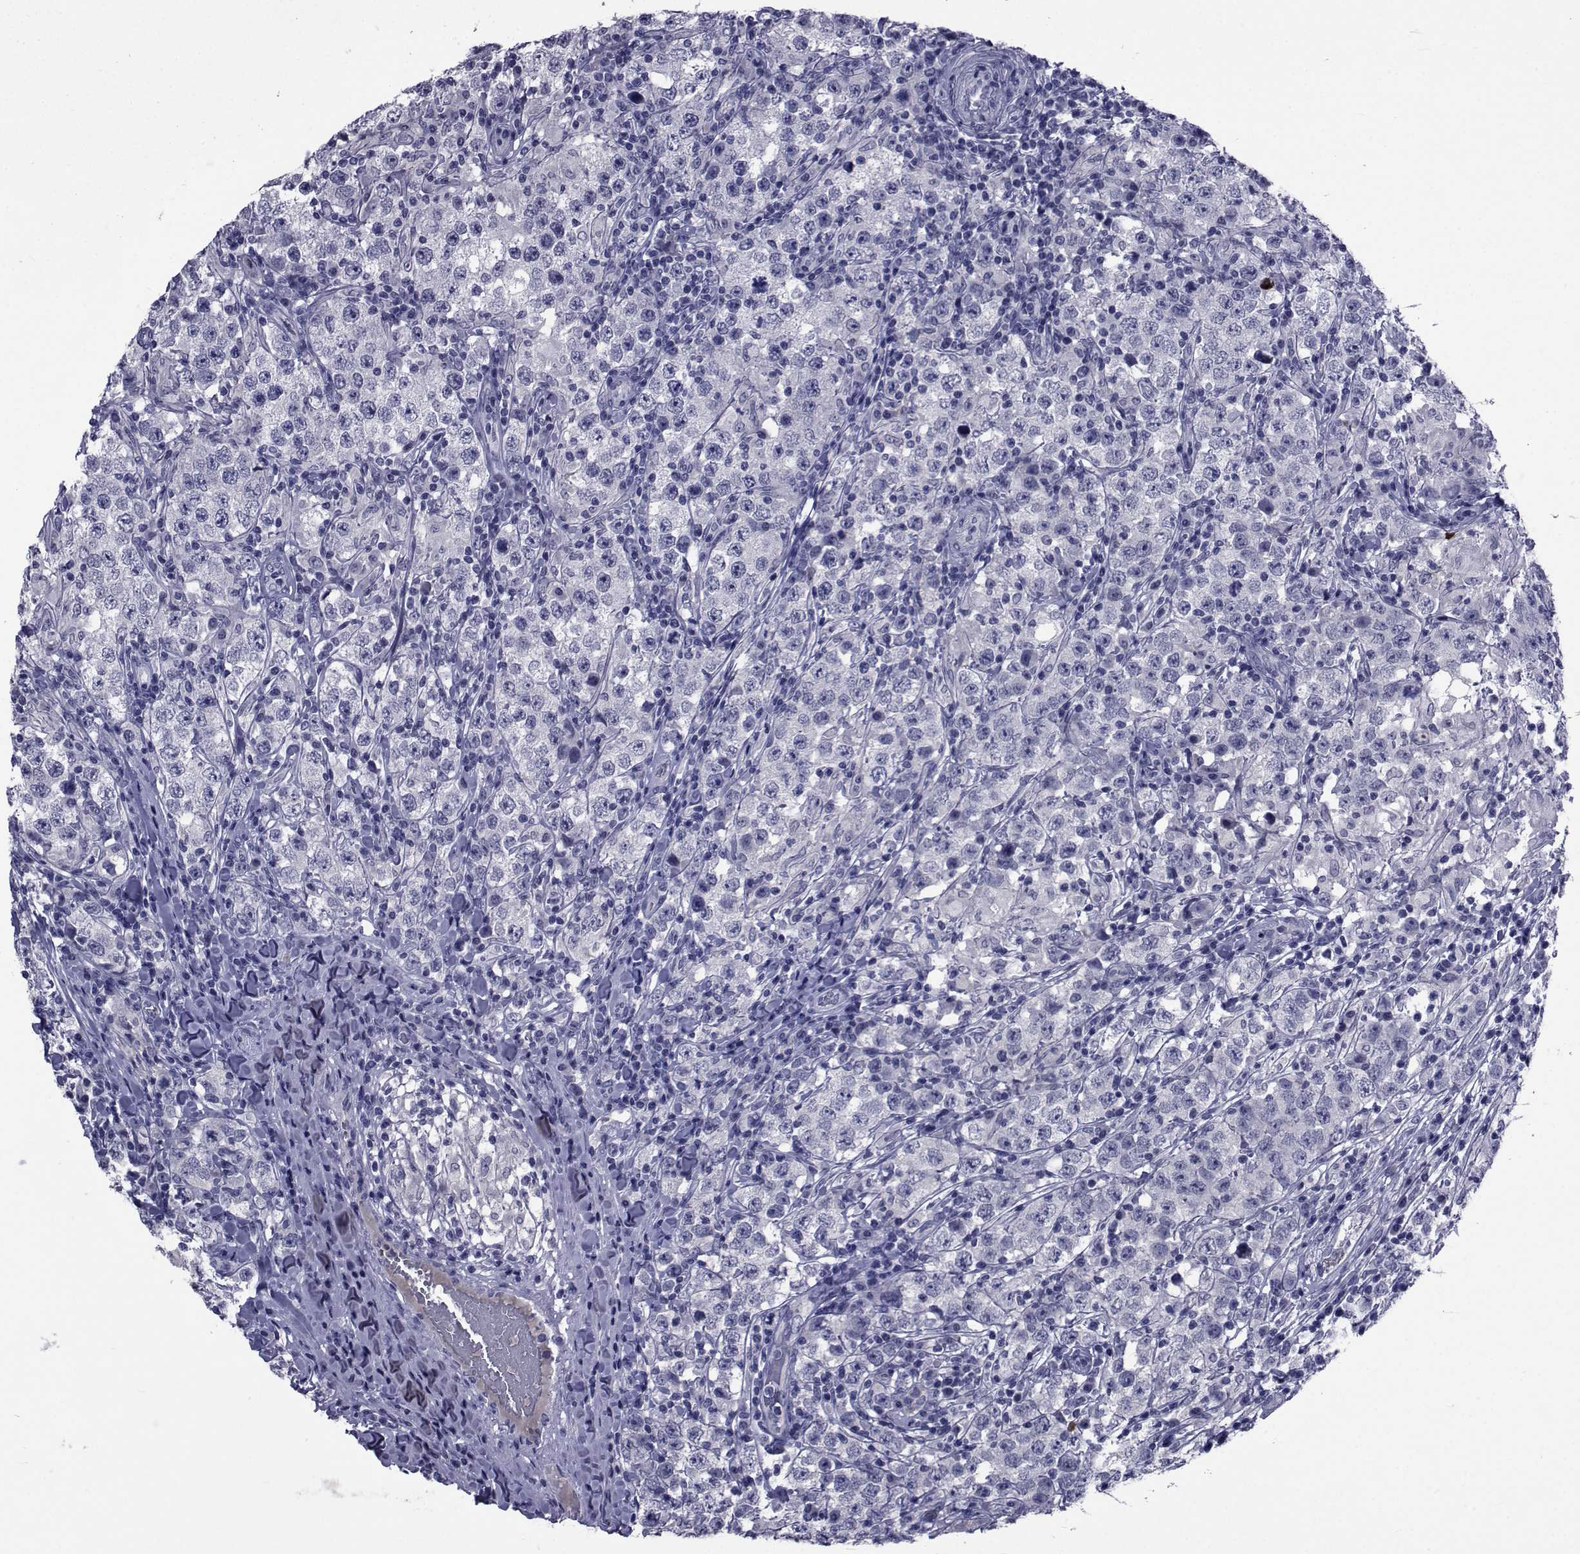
{"staining": {"intensity": "negative", "quantity": "none", "location": "none"}, "tissue": "testis cancer", "cell_type": "Tumor cells", "image_type": "cancer", "snomed": [{"axis": "morphology", "description": "Seminoma, NOS"}, {"axis": "morphology", "description": "Carcinoma, Embryonal, NOS"}, {"axis": "topography", "description": "Testis"}], "caption": "Histopathology image shows no significant protein expression in tumor cells of testis cancer. (Stains: DAB (3,3'-diaminobenzidine) IHC with hematoxylin counter stain, Microscopy: brightfield microscopy at high magnification).", "gene": "SEMA5B", "patient": {"sex": "male", "age": 41}}